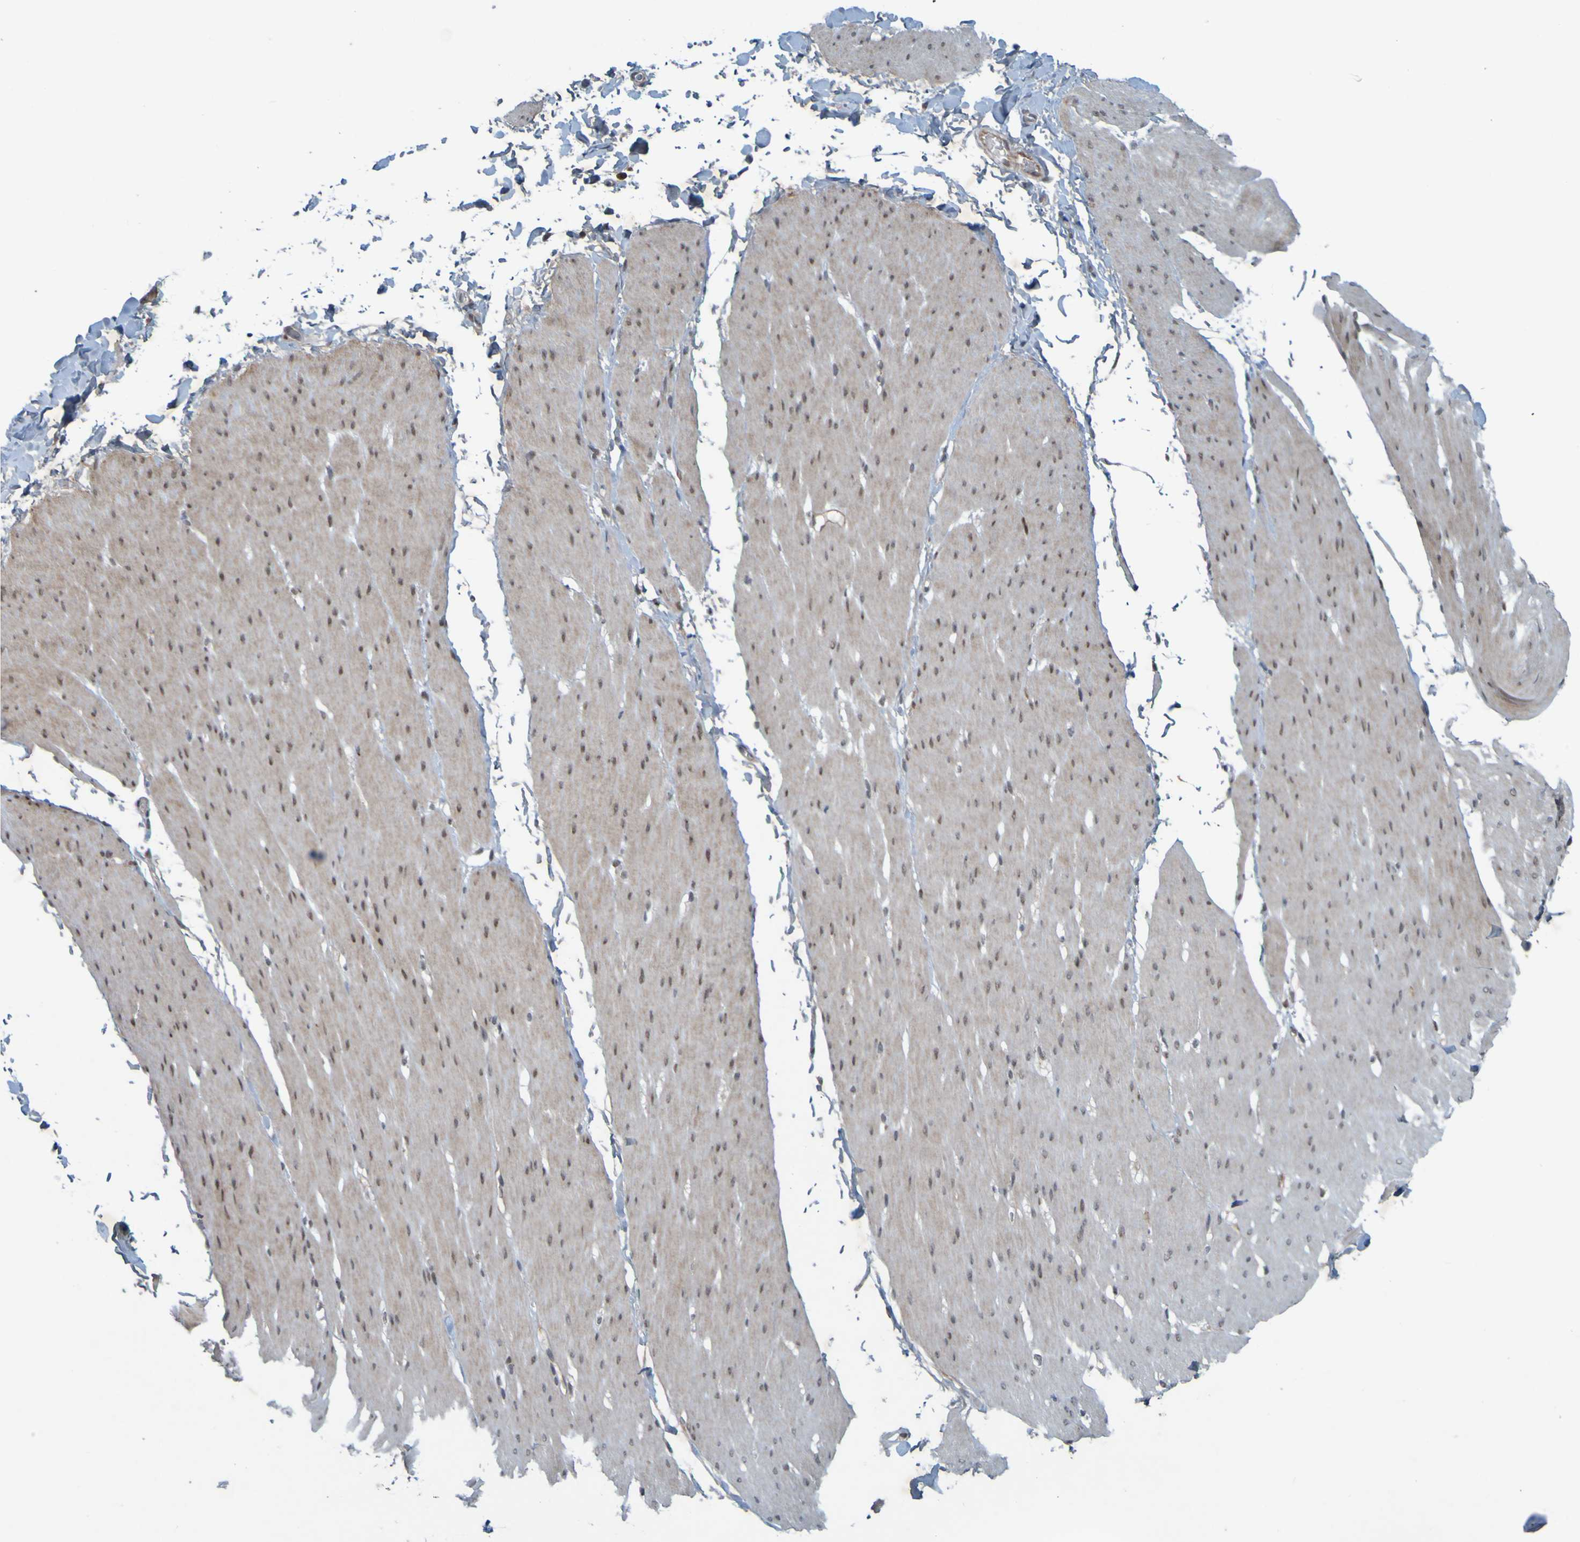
{"staining": {"intensity": "weak", "quantity": ">75%", "location": "cytoplasmic/membranous,nuclear"}, "tissue": "smooth muscle", "cell_type": "Smooth muscle cells", "image_type": "normal", "snomed": [{"axis": "morphology", "description": "Normal tissue, NOS"}, {"axis": "topography", "description": "Smooth muscle"}, {"axis": "topography", "description": "Colon"}], "caption": "DAB immunohistochemical staining of benign smooth muscle reveals weak cytoplasmic/membranous,nuclear protein positivity in approximately >75% of smooth muscle cells.", "gene": "MCPH1", "patient": {"sex": "male", "age": 67}}